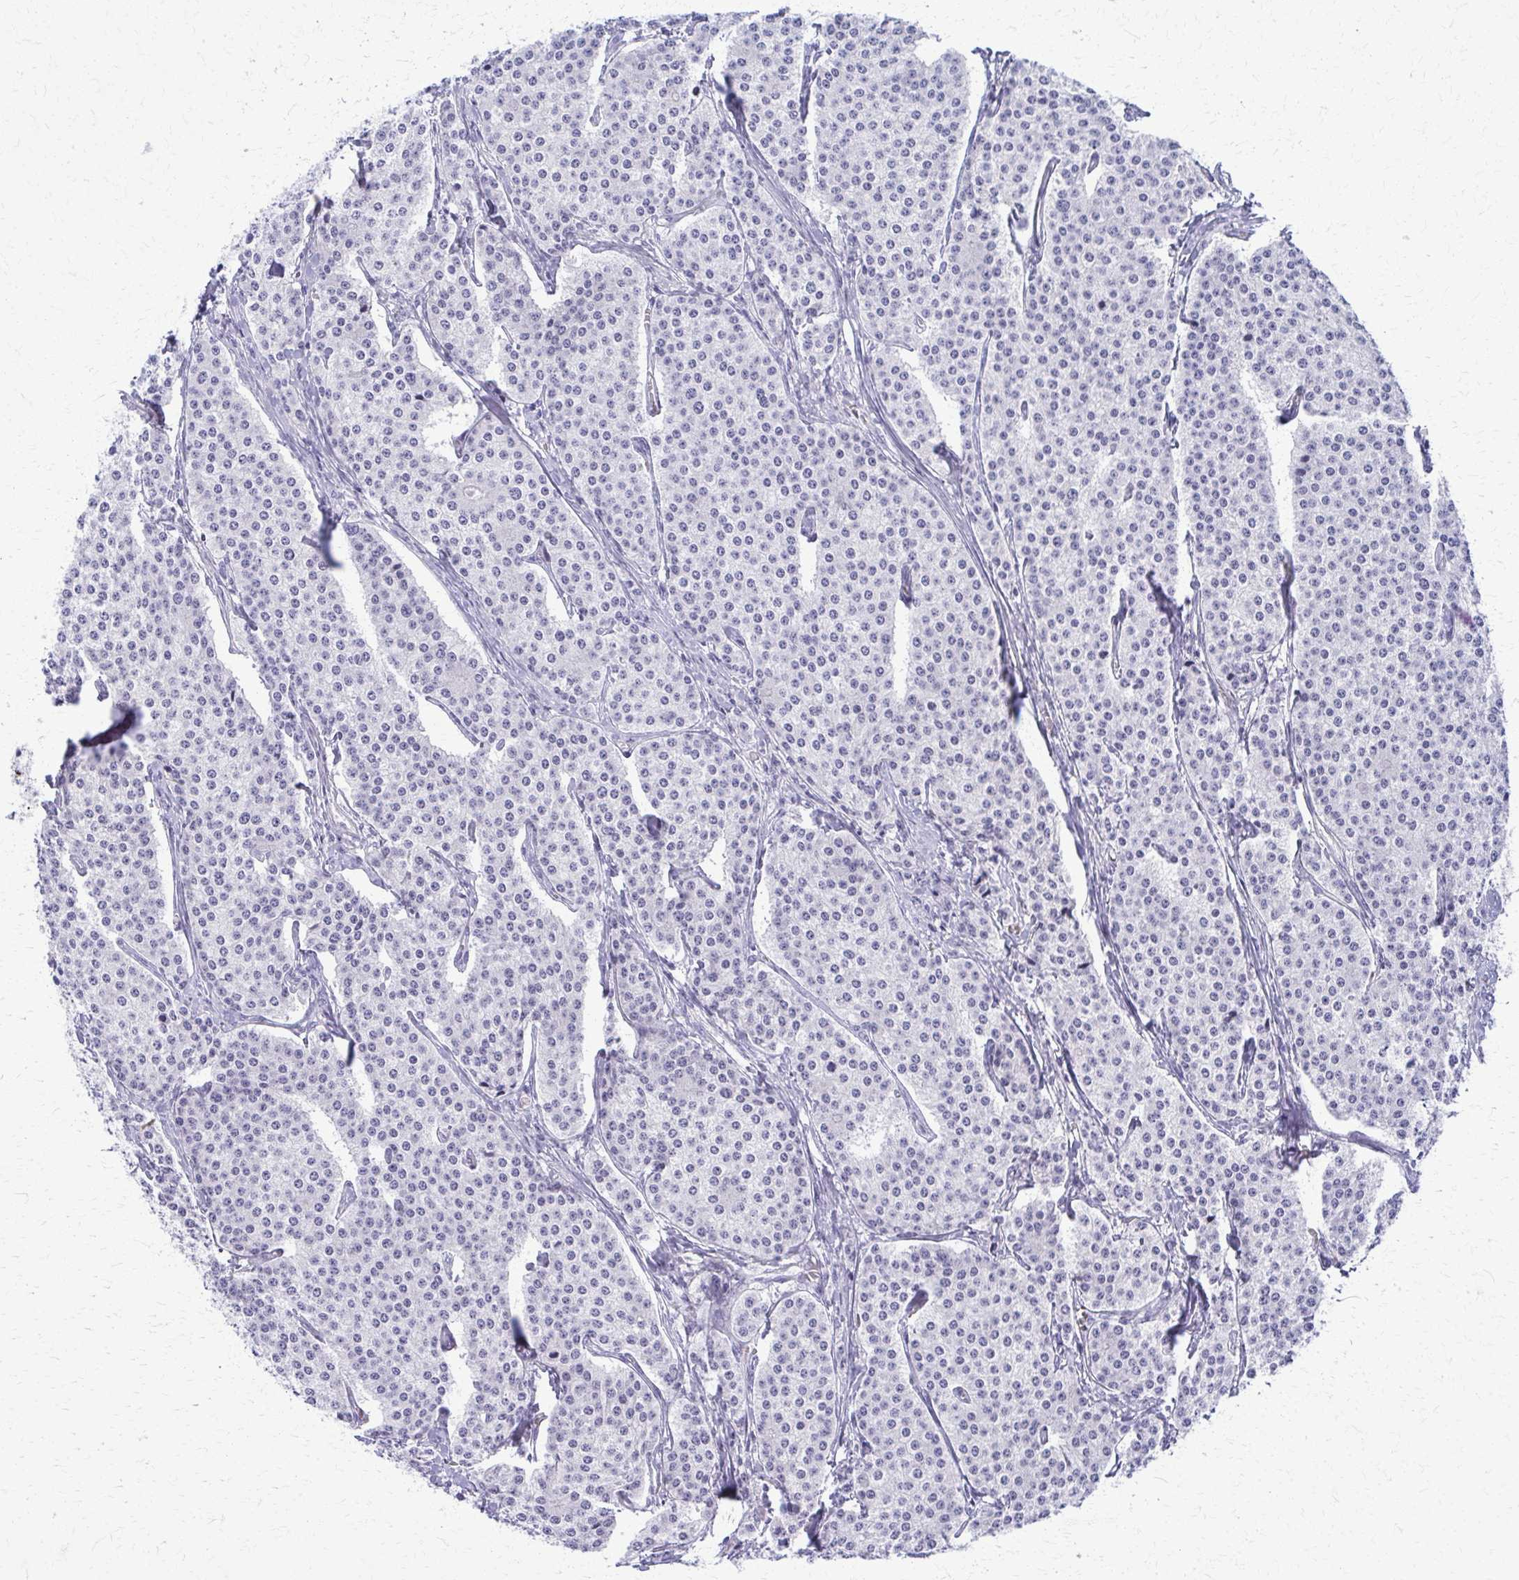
{"staining": {"intensity": "negative", "quantity": "none", "location": "none"}, "tissue": "carcinoid", "cell_type": "Tumor cells", "image_type": "cancer", "snomed": [{"axis": "morphology", "description": "Carcinoid, malignant, NOS"}, {"axis": "topography", "description": "Small intestine"}], "caption": "This is a histopathology image of immunohistochemistry (IHC) staining of malignant carcinoid, which shows no expression in tumor cells. The staining is performed using DAB brown chromogen with nuclei counter-stained in using hematoxylin.", "gene": "ACSM2B", "patient": {"sex": "female", "age": 64}}